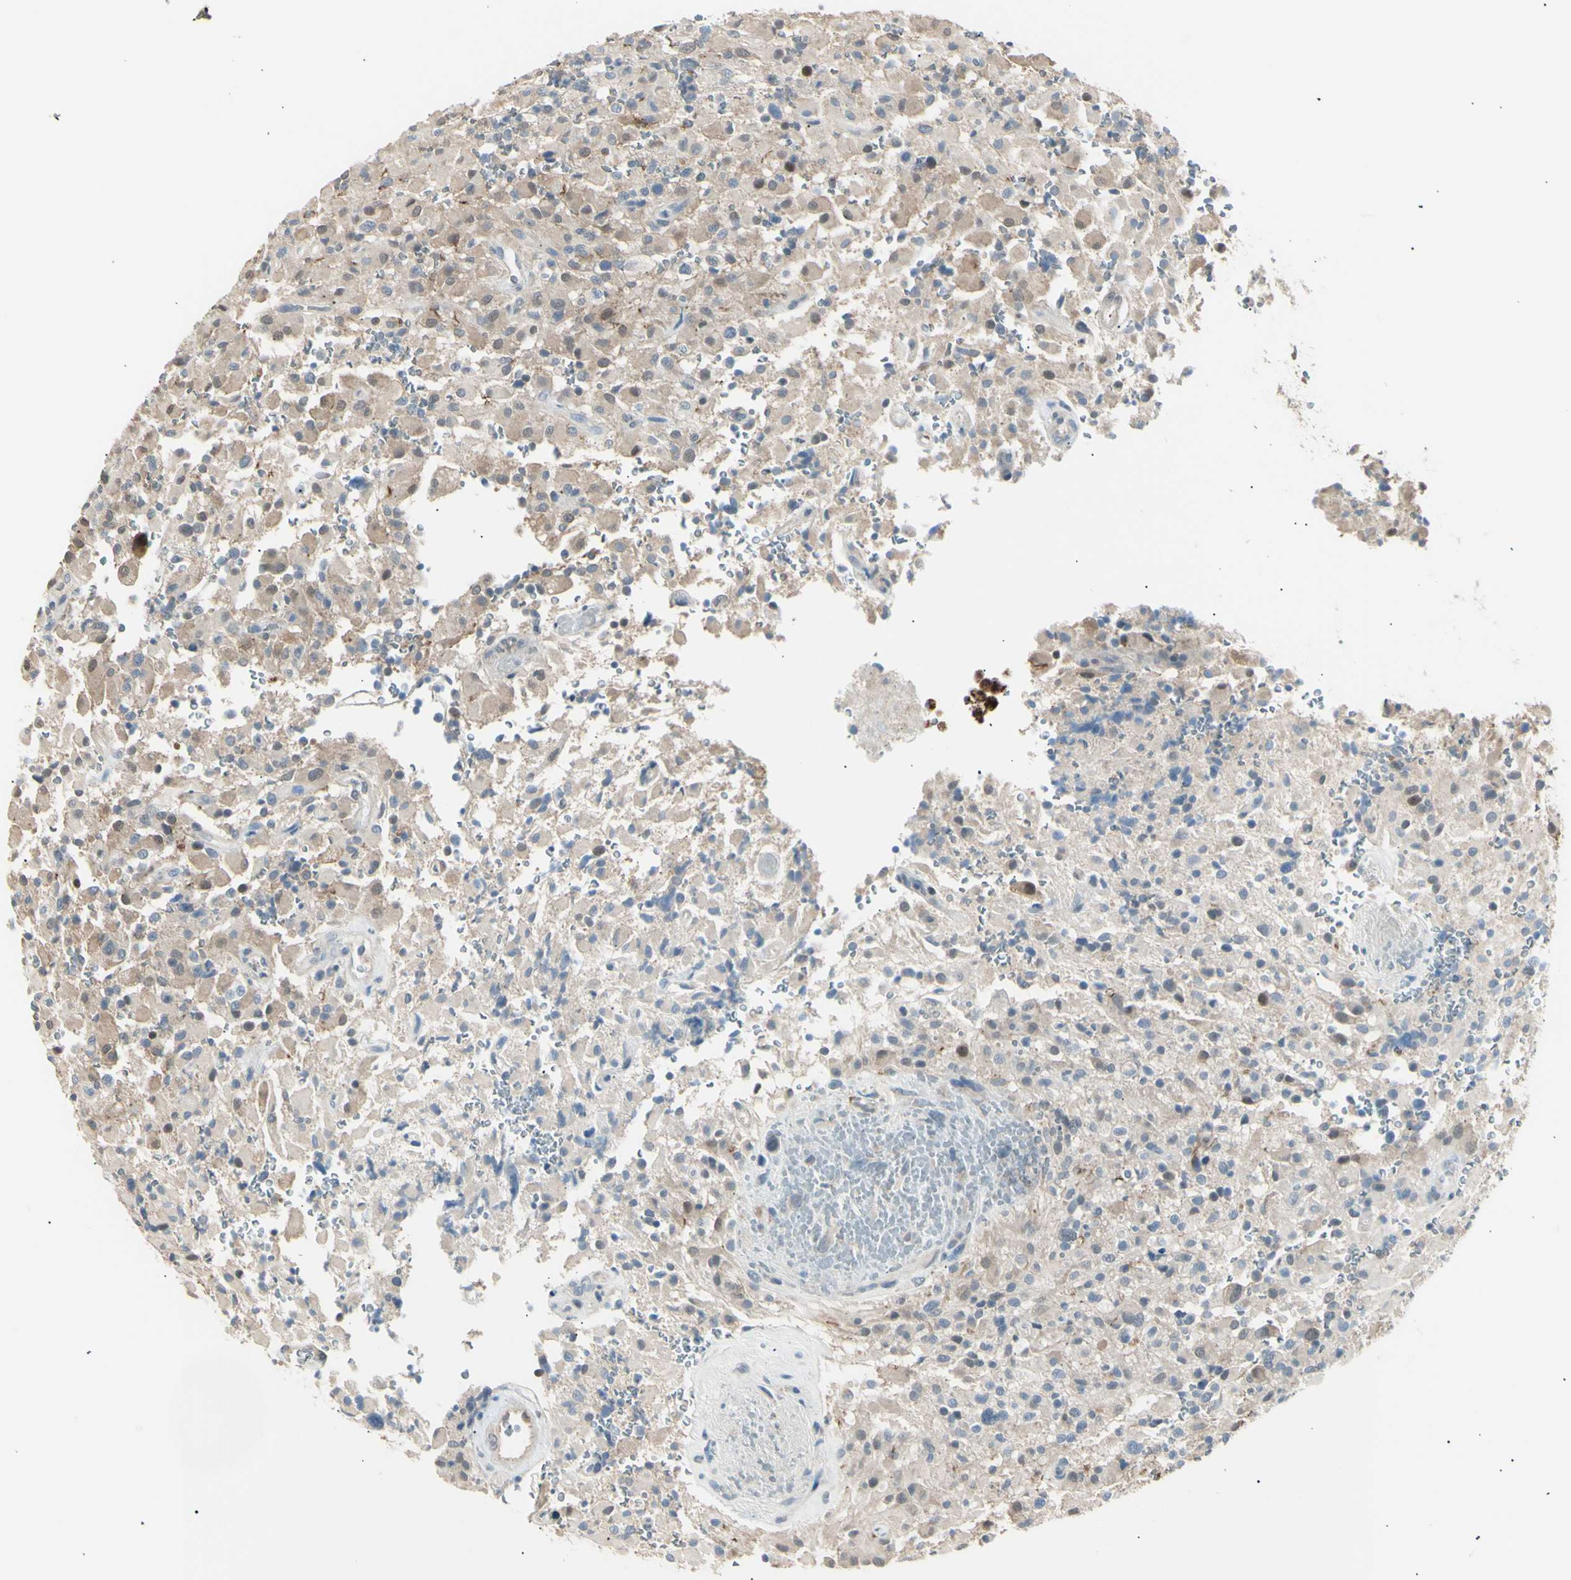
{"staining": {"intensity": "weak", "quantity": "25%-75%", "location": "cytoplasmic/membranous"}, "tissue": "glioma", "cell_type": "Tumor cells", "image_type": "cancer", "snomed": [{"axis": "morphology", "description": "Glioma, malignant, High grade"}, {"axis": "topography", "description": "Brain"}], "caption": "DAB immunohistochemical staining of malignant high-grade glioma reveals weak cytoplasmic/membranous protein positivity in approximately 25%-75% of tumor cells. (brown staining indicates protein expression, while blue staining denotes nuclei).", "gene": "LHPP", "patient": {"sex": "male", "age": 71}}